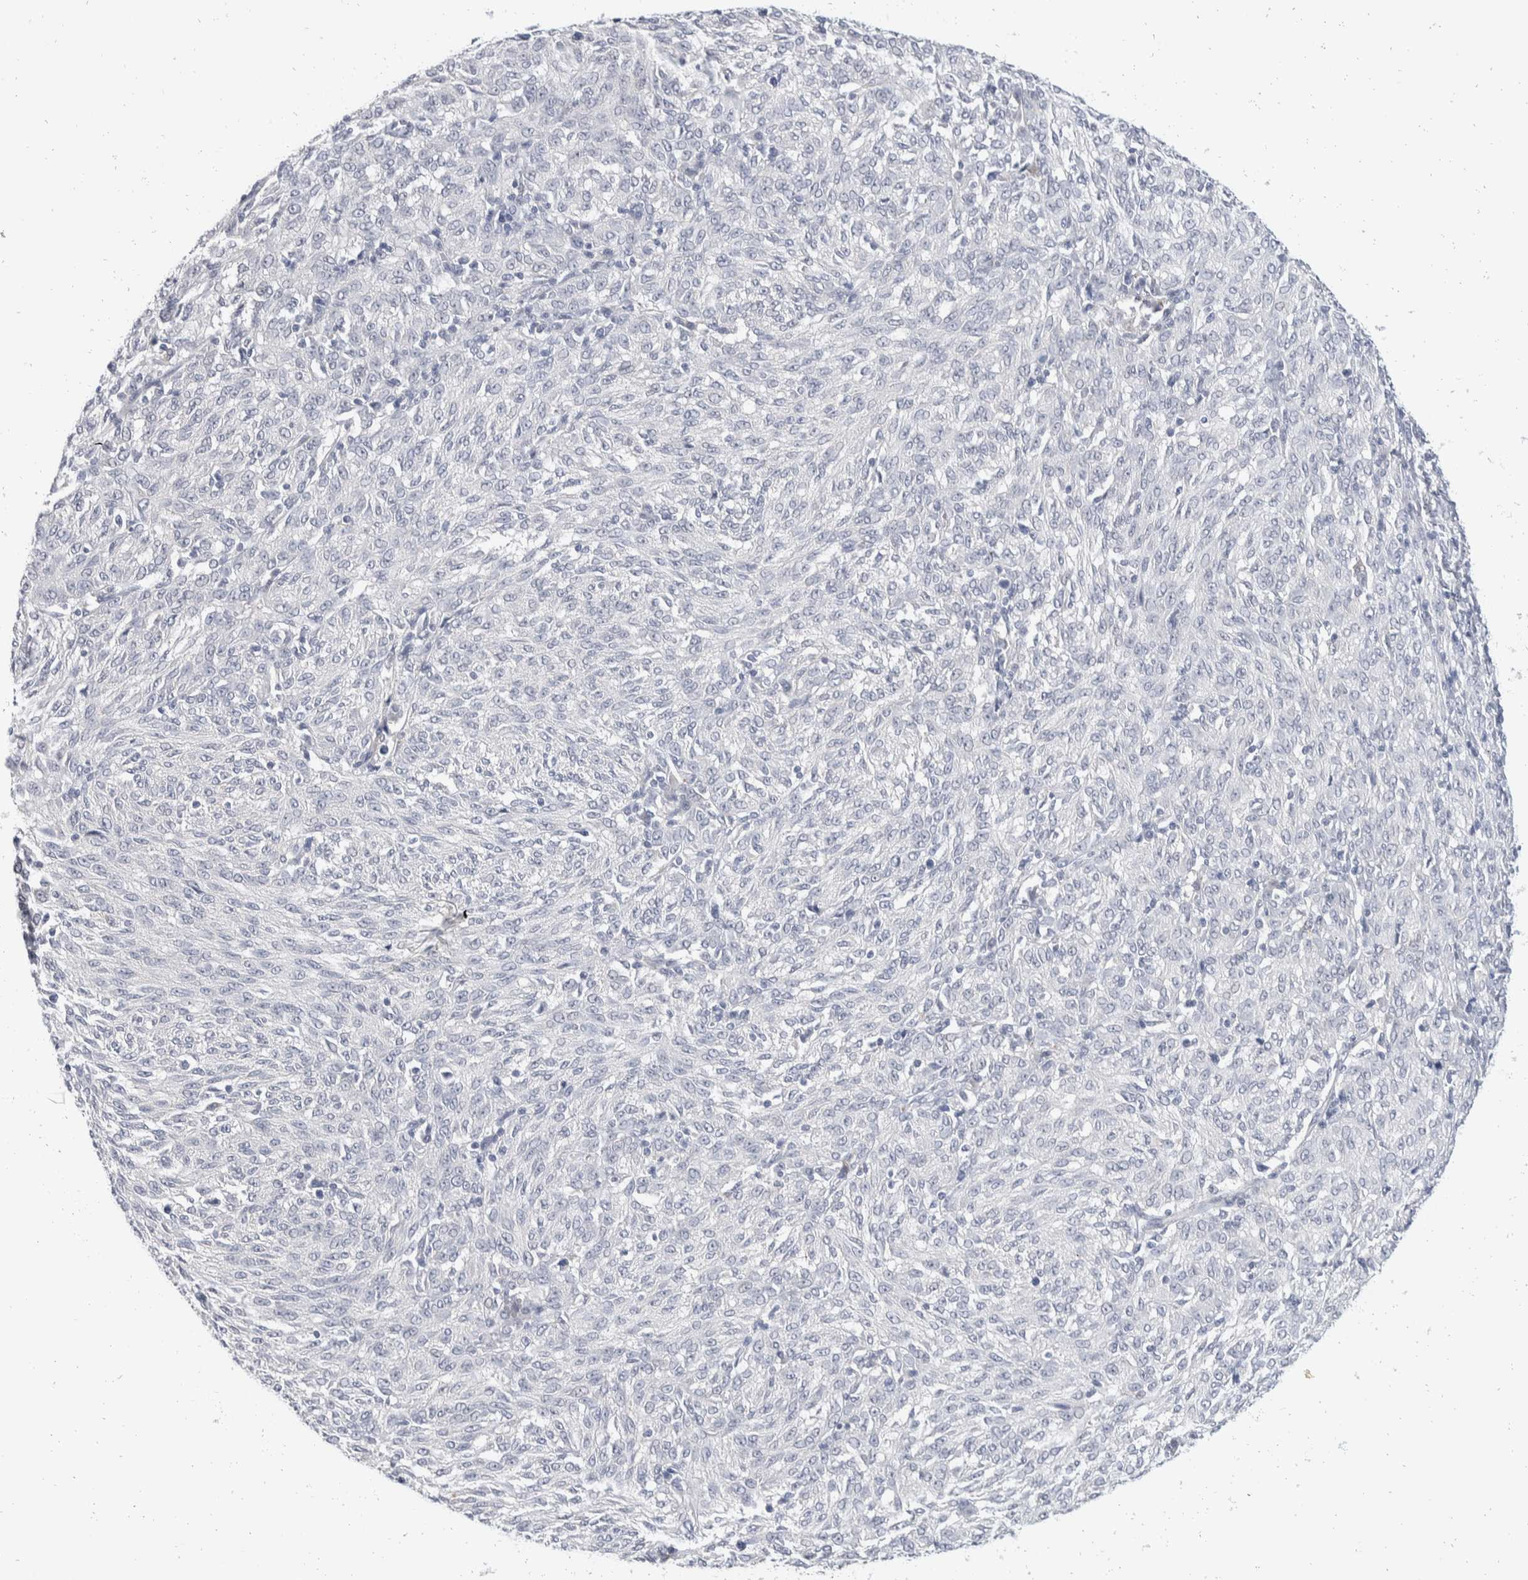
{"staining": {"intensity": "negative", "quantity": "none", "location": "none"}, "tissue": "melanoma", "cell_type": "Tumor cells", "image_type": "cancer", "snomed": [{"axis": "morphology", "description": "Malignant melanoma, NOS"}, {"axis": "topography", "description": "Skin"}], "caption": "The photomicrograph demonstrates no staining of tumor cells in melanoma.", "gene": "CATSPERD", "patient": {"sex": "female", "age": 72}}